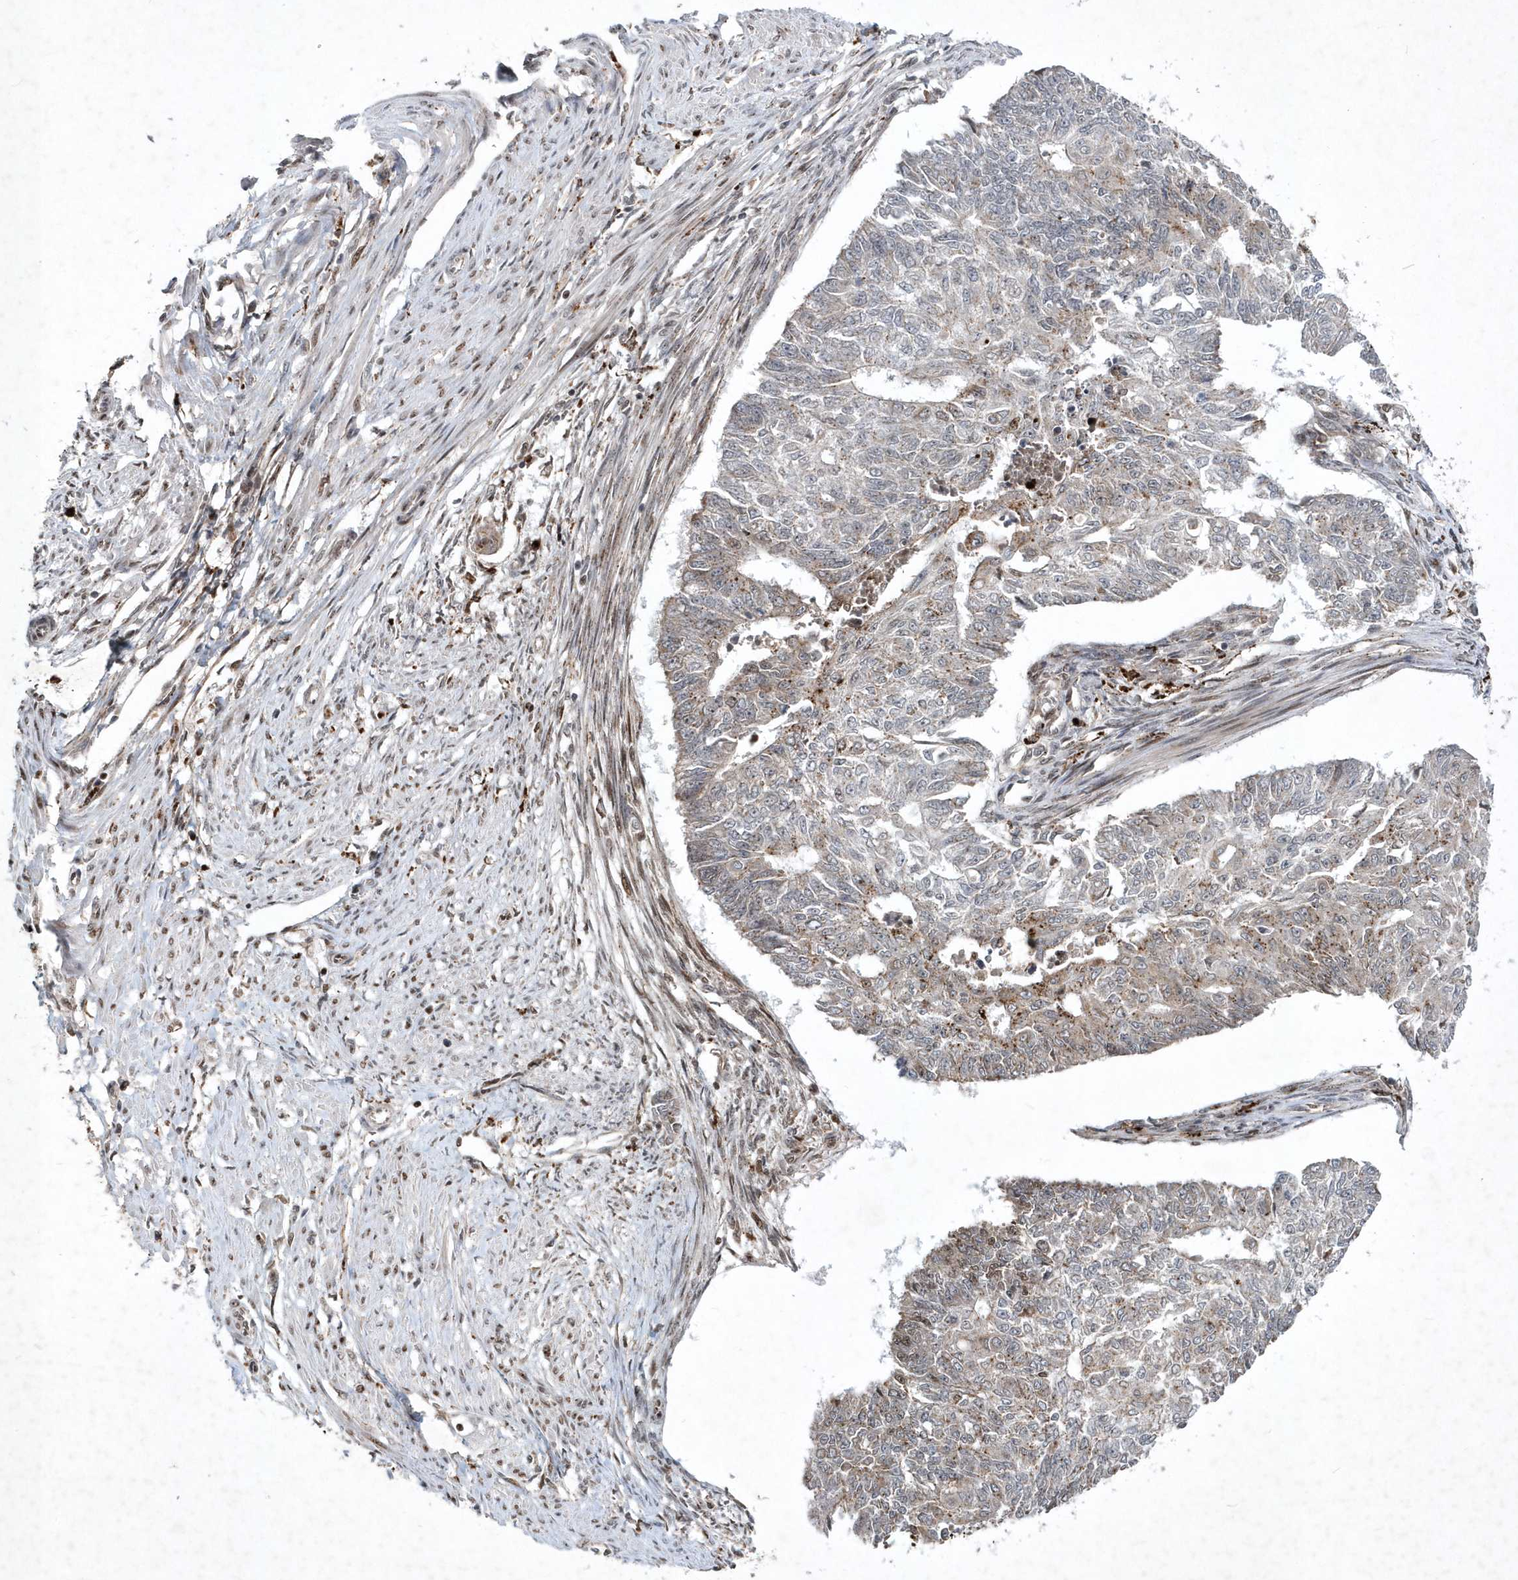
{"staining": {"intensity": "weak", "quantity": "<25%", "location": "cytoplasmic/membranous"}, "tissue": "endometrial cancer", "cell_type": "Tumor cells", "image_type": "cancer", "snomed": [{"axis": "morphology", "description": "Adenocarcinoma, NOS"}, {"axis": "topography", "description": "Endometrium"}], "caption": "A high-resolution histopathology image shows immunohistochemistry staining of adenocarcinoma (endometrial), which displays no significant positivity in tumor cells.", "gene": "SOWAHB", "patient": {"sex": "female", "age": 32}}